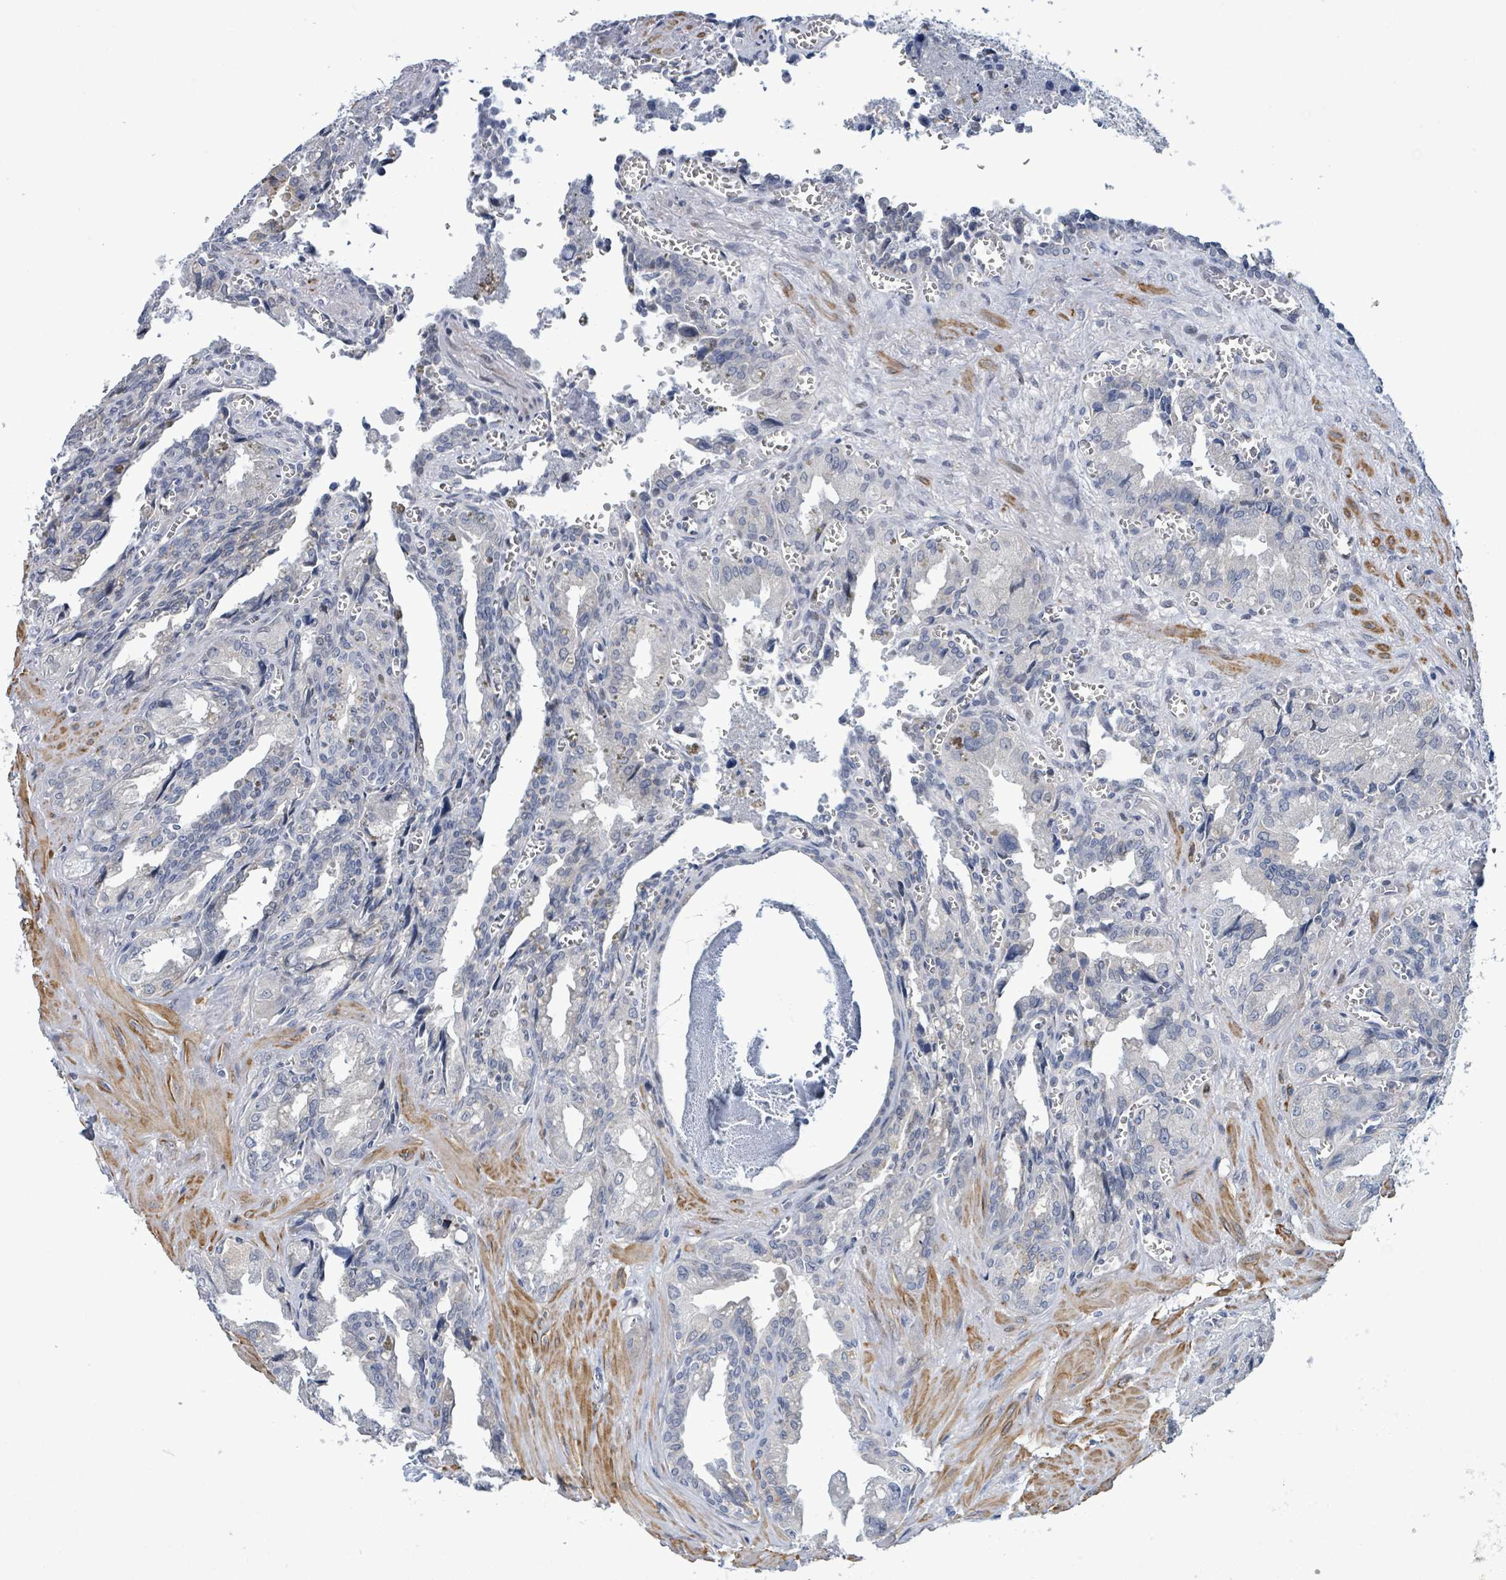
{"staining": {"intensity": "negative", "quantity": "none", "location": "none"}, "tissue": "seminal vesicle", "cell_type": "Glandular cells", "image_type": "normal", "snomed": [{"axis": "morphology", "description": "Normal tissue, NOS"}, {"axis": "topography", "description": "Seminal veicle"}], "caption": "A micrograph of human seminal vesicle is negative for staining in glandular cells. The staining was performed using DAB to visualize the protein expression in brown, while the nuclei were stained in blue with hematoxylin (Magnification: 20x).", "gene": "C9orf152", "patient": {"sex": "male", "age": 67}}